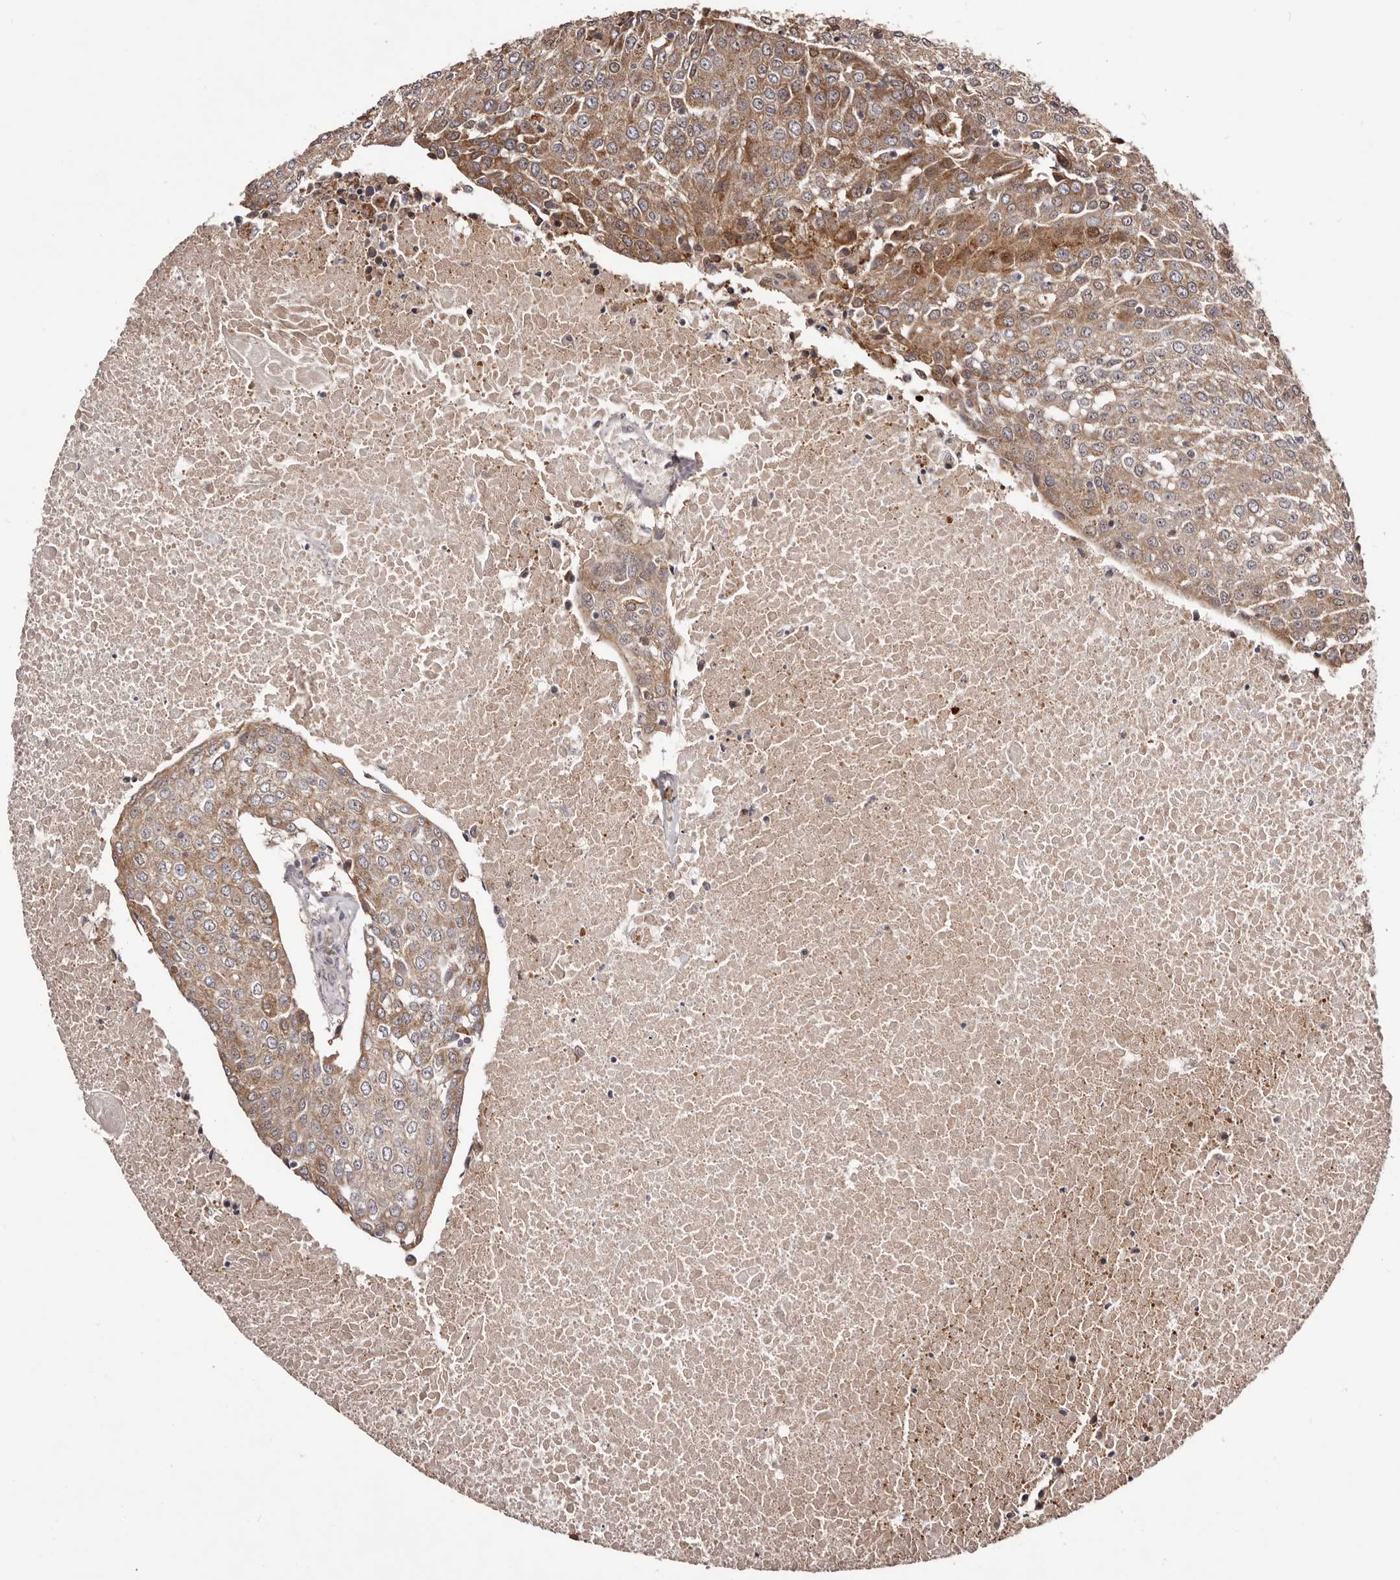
{"staining": {"intensity": "moderate", "quantity": ">75%", "location": "cytoplasmic/membranous"}, "tissue": "urothelial cancer", "cell_type": "Tumor cells", "image_type": "cancer", "snomed": [{"axis": "morphology", "description": "Urothelial carcinoma, High grade"}, {"axis": "topography", "description": "Urinary bladder"}], "caption": "Immunohistochemistry (IHC) histopathology image of human urothelial cancer stained for a protein (brown), which reveals medium levels of moderate cytoplasmic/membranous positivity in about >75% of tumor cells.", "gene": "MDP1", "patient": {"sex": "female", "age": 85}}